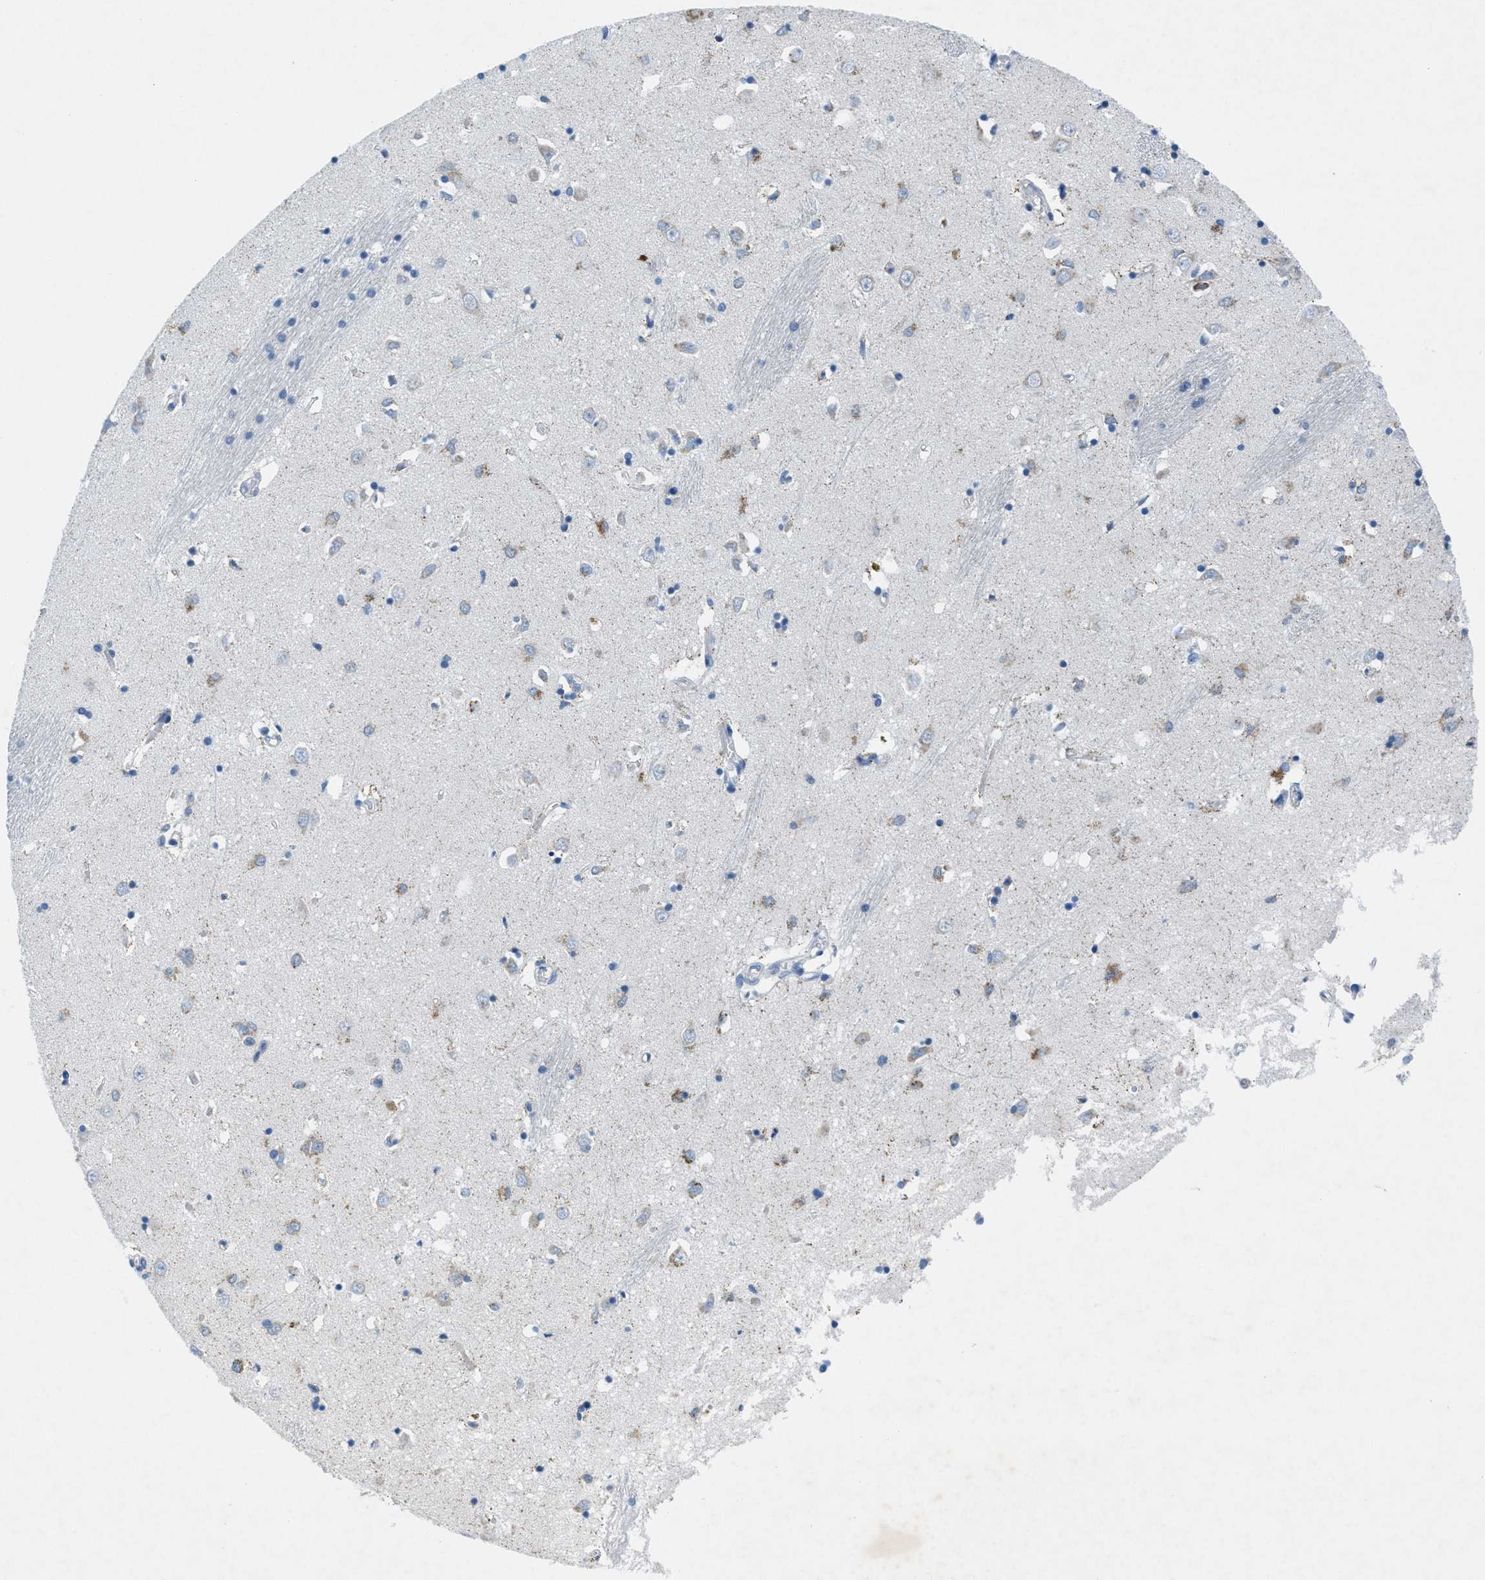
{"staining": {"intensity": "moderate", "quantity": "<25%", "location": "cytoplasmic/membranous"}, "tissue": "caudate", "cell_type": "Glial cells", "image_type": "normal", "snomed": [{"axis": "morphology", "description": "Normal tissue, NOS"}, {"axis": "topography", "description": "Lateral ventricle wall"}], "caption": "Approximately <25% of glial cells in benign human caudate display moderate cytoplasmic/membranous protein positivity as visualized by brown immunohistochemical staining.", "gene": "GALNT17", "patient": {"sex": "female", "age": 19}}